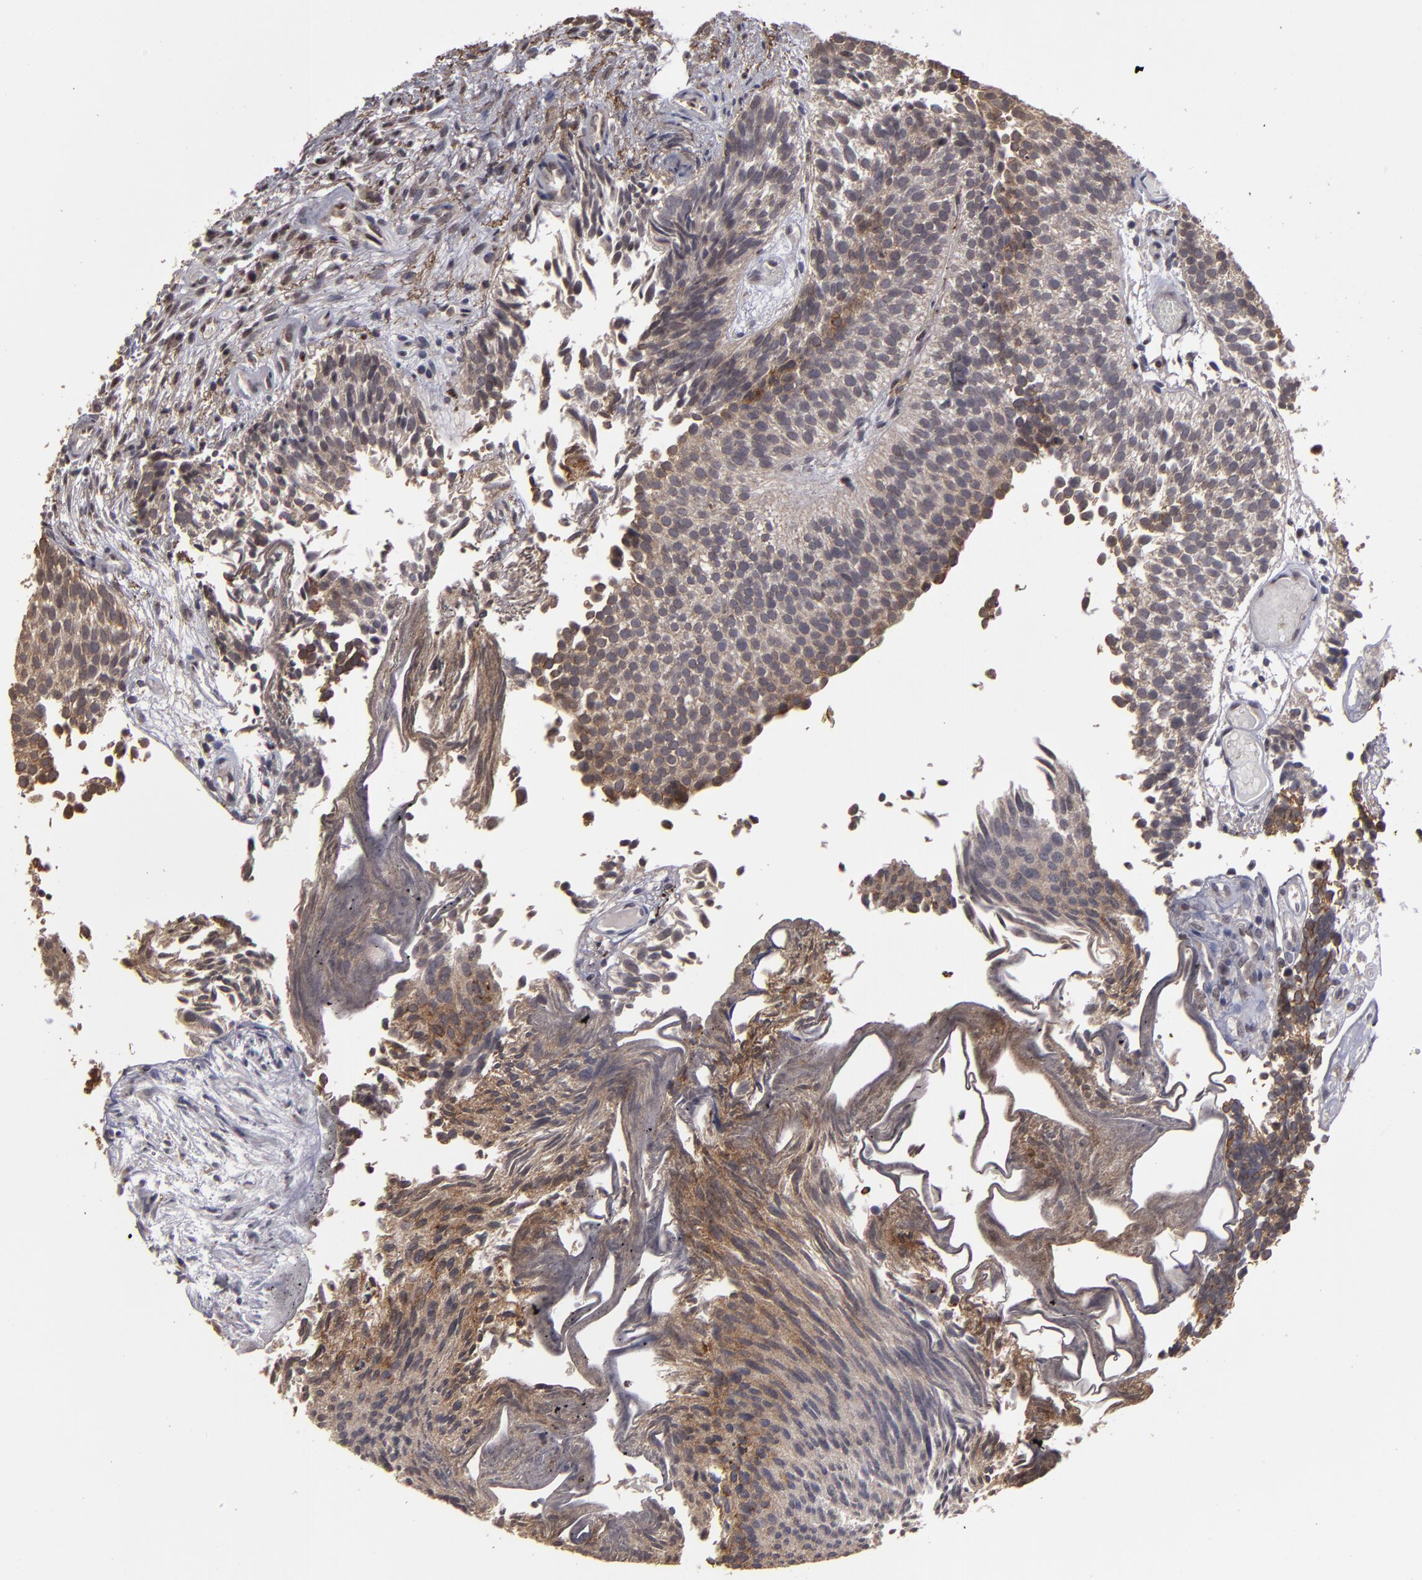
{"staining": {"intensity": "weak", "quantity": ">75%", "location": "cytoplasmic/membranous"}, "tissue": "urothelial cancer", "cell_type": "Tumor cells", "image_type": "cancer", "snomed": [{"axis": "morphology", "description": "Urothelial carcinoma, Low grade"}, {"axis": "topography", "description": "Urinary bladder"}], "caption": "High-power microscopy captured an immunohistochemistry image of urothelial cancer, revealing weak cytoplasmic/membranous expression in approximately >75% of tumor cells.", "gene": "CD55", "patient": {"sex": "male", "age": 84}}